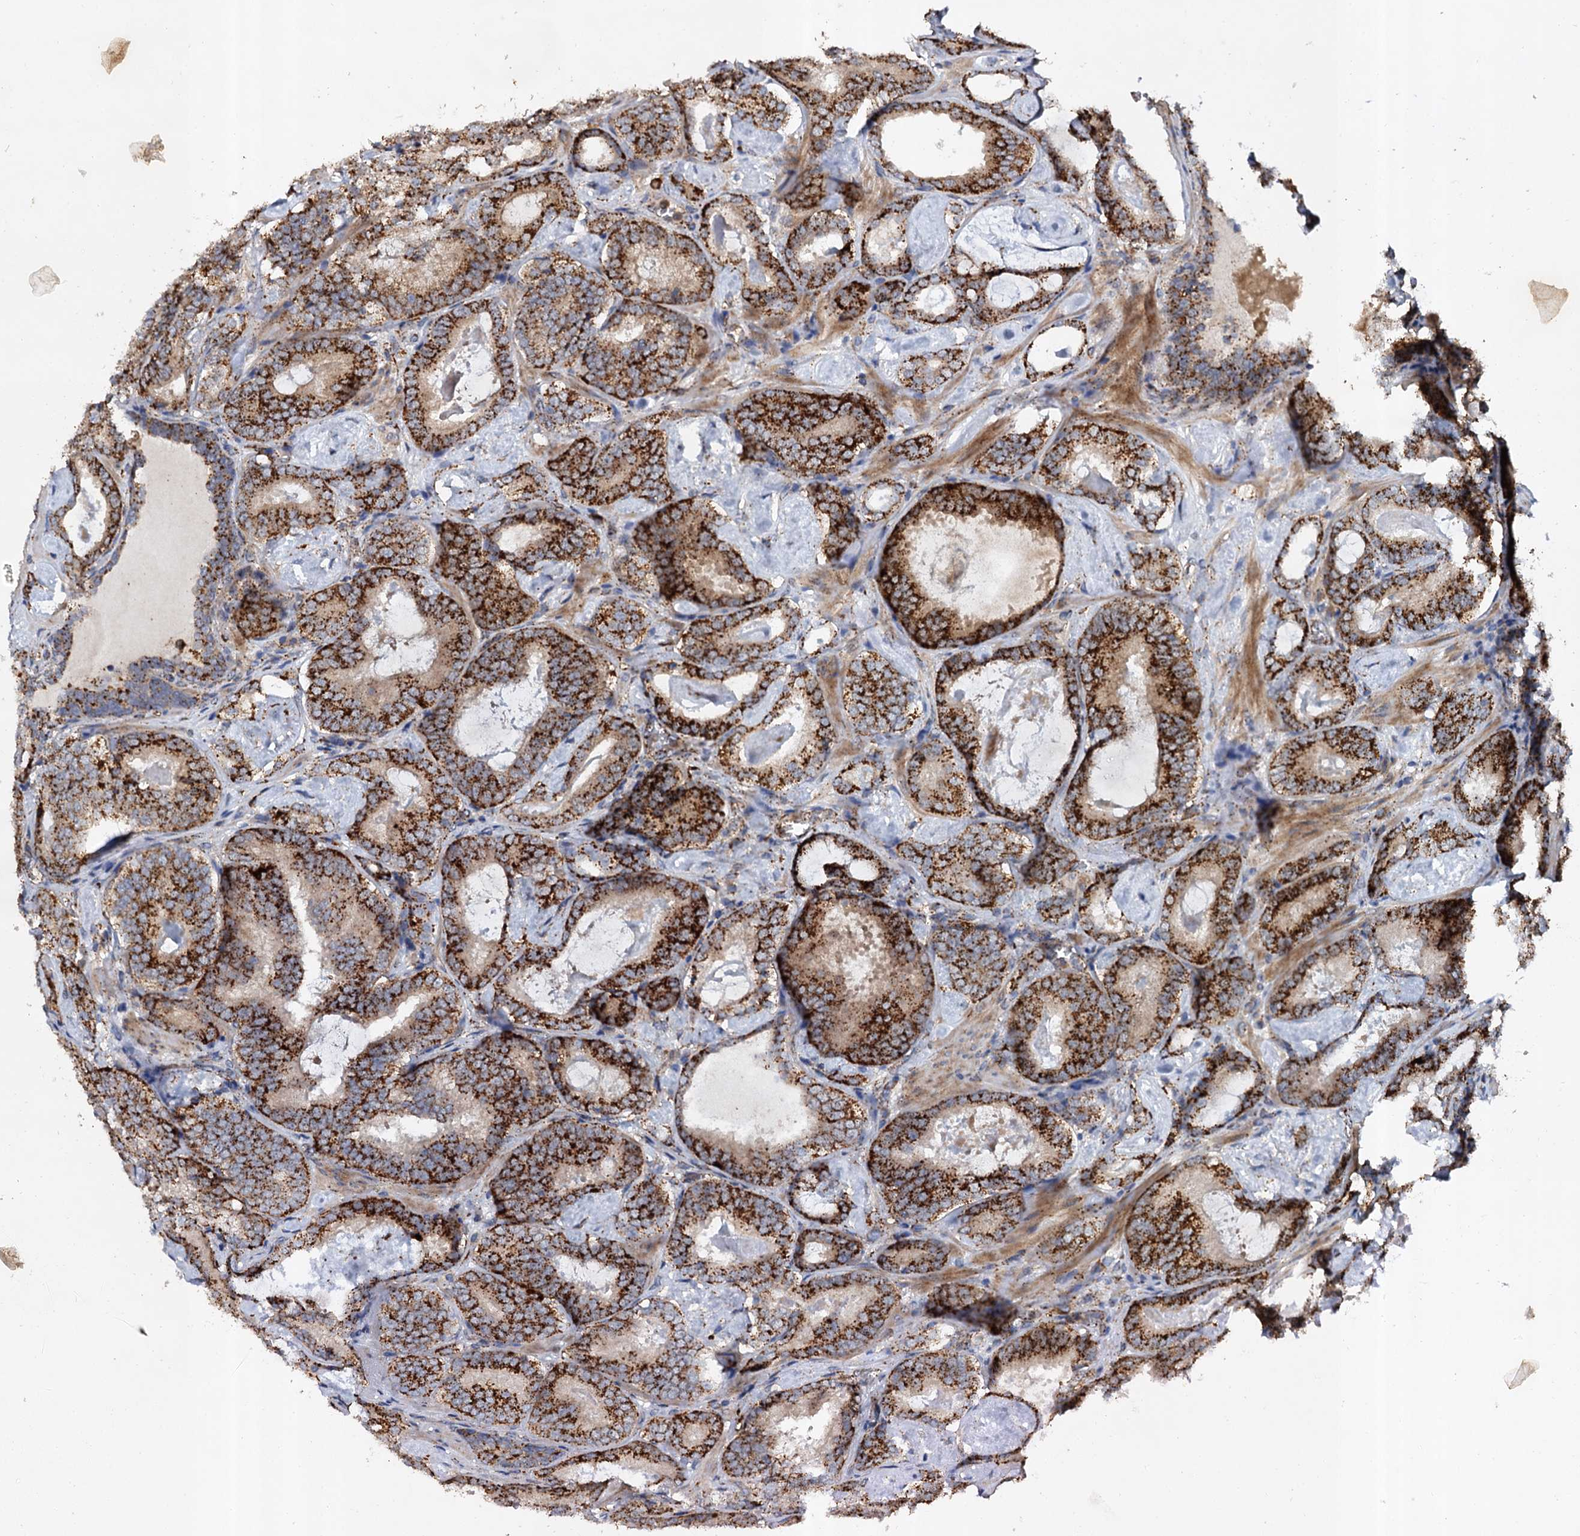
{"staining": {"intensity": "strong", "quantity": ">75%", "location": "cytoplasmic/membranous"}, "tissue": "prostate cancer", "cell_type": "Tumor cells", "image_type": "cancer", "snomed": [{"axis": "morphology", "description": "Adenocarcinoma, Low grade"}, {"axis": "topography", "description": "Prostate"}], "caption": "IHC staining of prostate cancer (low-grade adenocarcinoma), which demonstrates high levels of strong cytoplasmic/membranous staining in about >75% of tumor cells indicating strong cytoplasmic/membranous protein staining. The staining was performed using DAB (3,3'-diaminobenzidine) (brown) for protein detection and nuclei were counterstained in hematoxylin (blue).", "gene": "GBA1", "patient": {"sex": "male", "age": 60}}